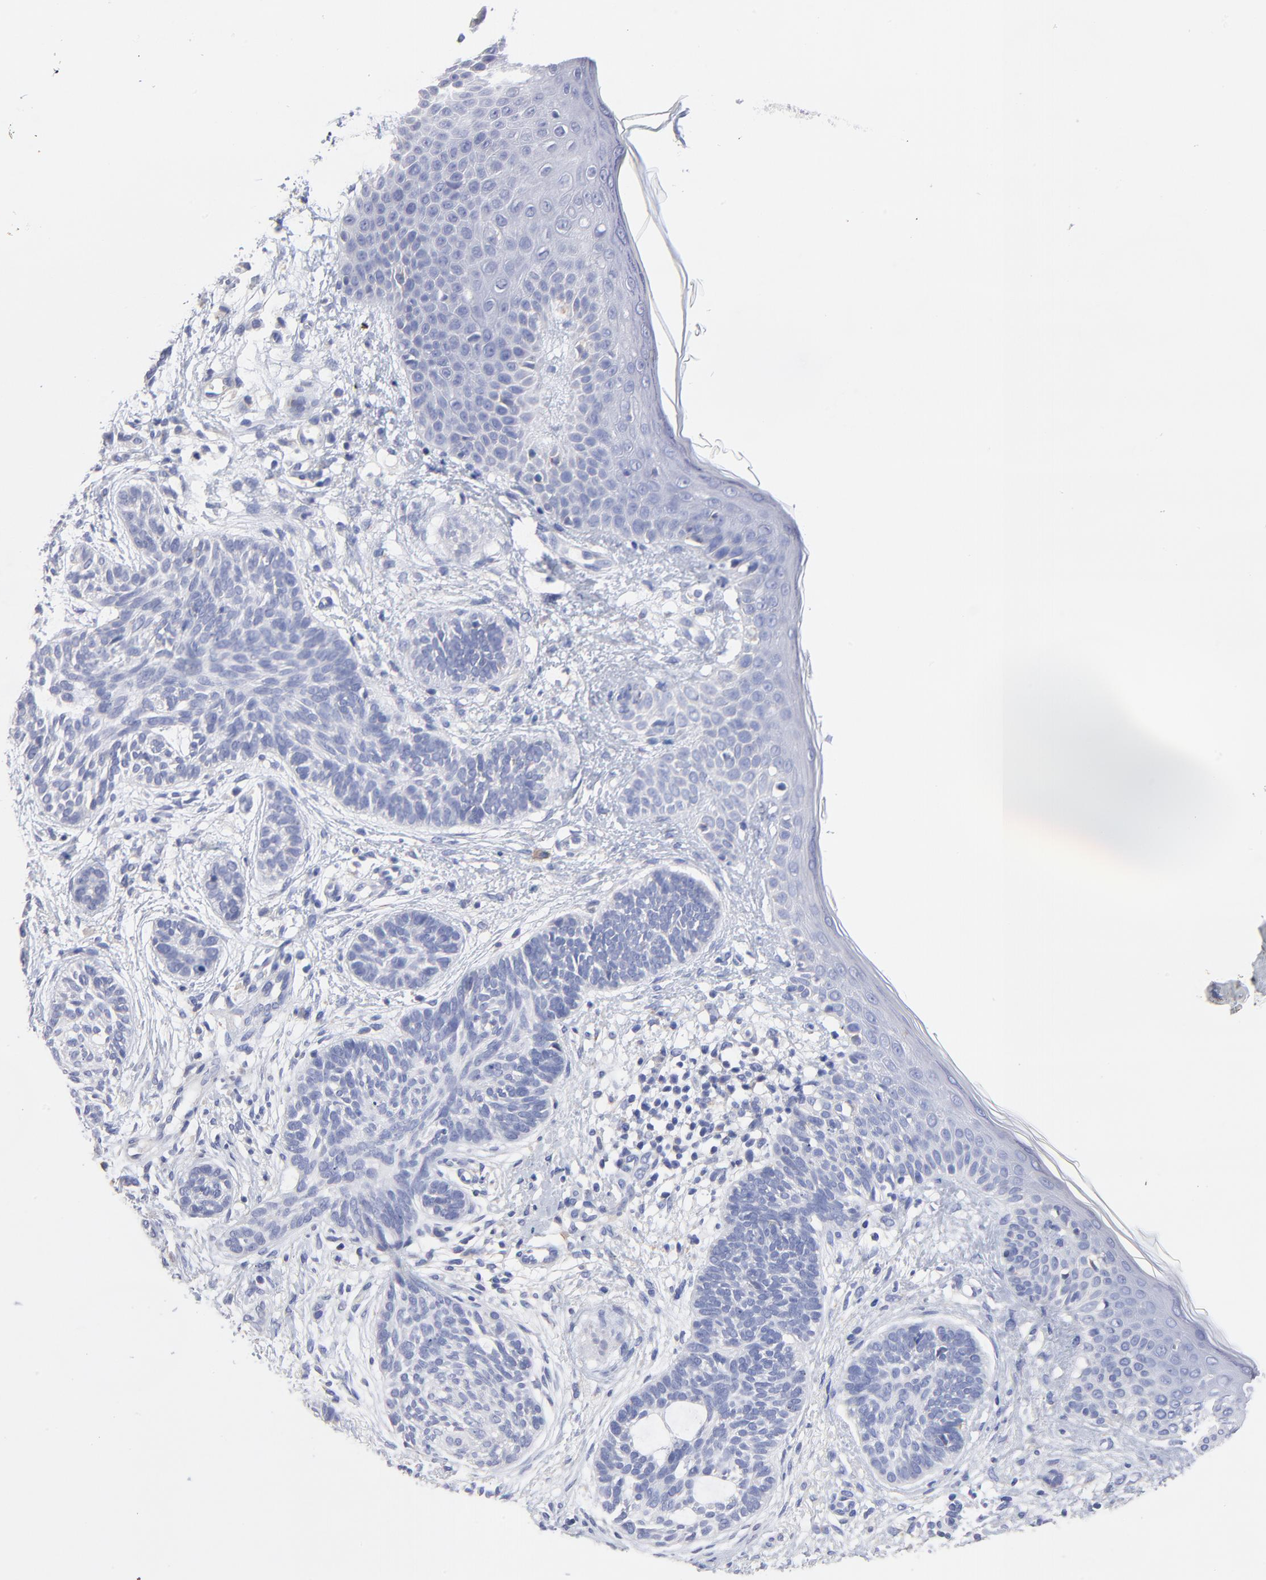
{"staining": {"intensity": "negative", "quantity": "none", "location": "none"}, "tissue": "skin cancer", "cell_type": "Tumor cells", "image_type": "cancer", "snomed": [{"axis": "morphology", "description": "Normal tissue, NOS"}, {"axis": "morphology", "description": "Basal cell carcinoma"}, {"axis": "topography", "description": "Skin"}], "caption": "An image of skin basal cell carcinoma stained for a protein displays no brown staining in tumor cells.", "gene": "LAX1", "patient": {"sex": "male", "age": 63}}